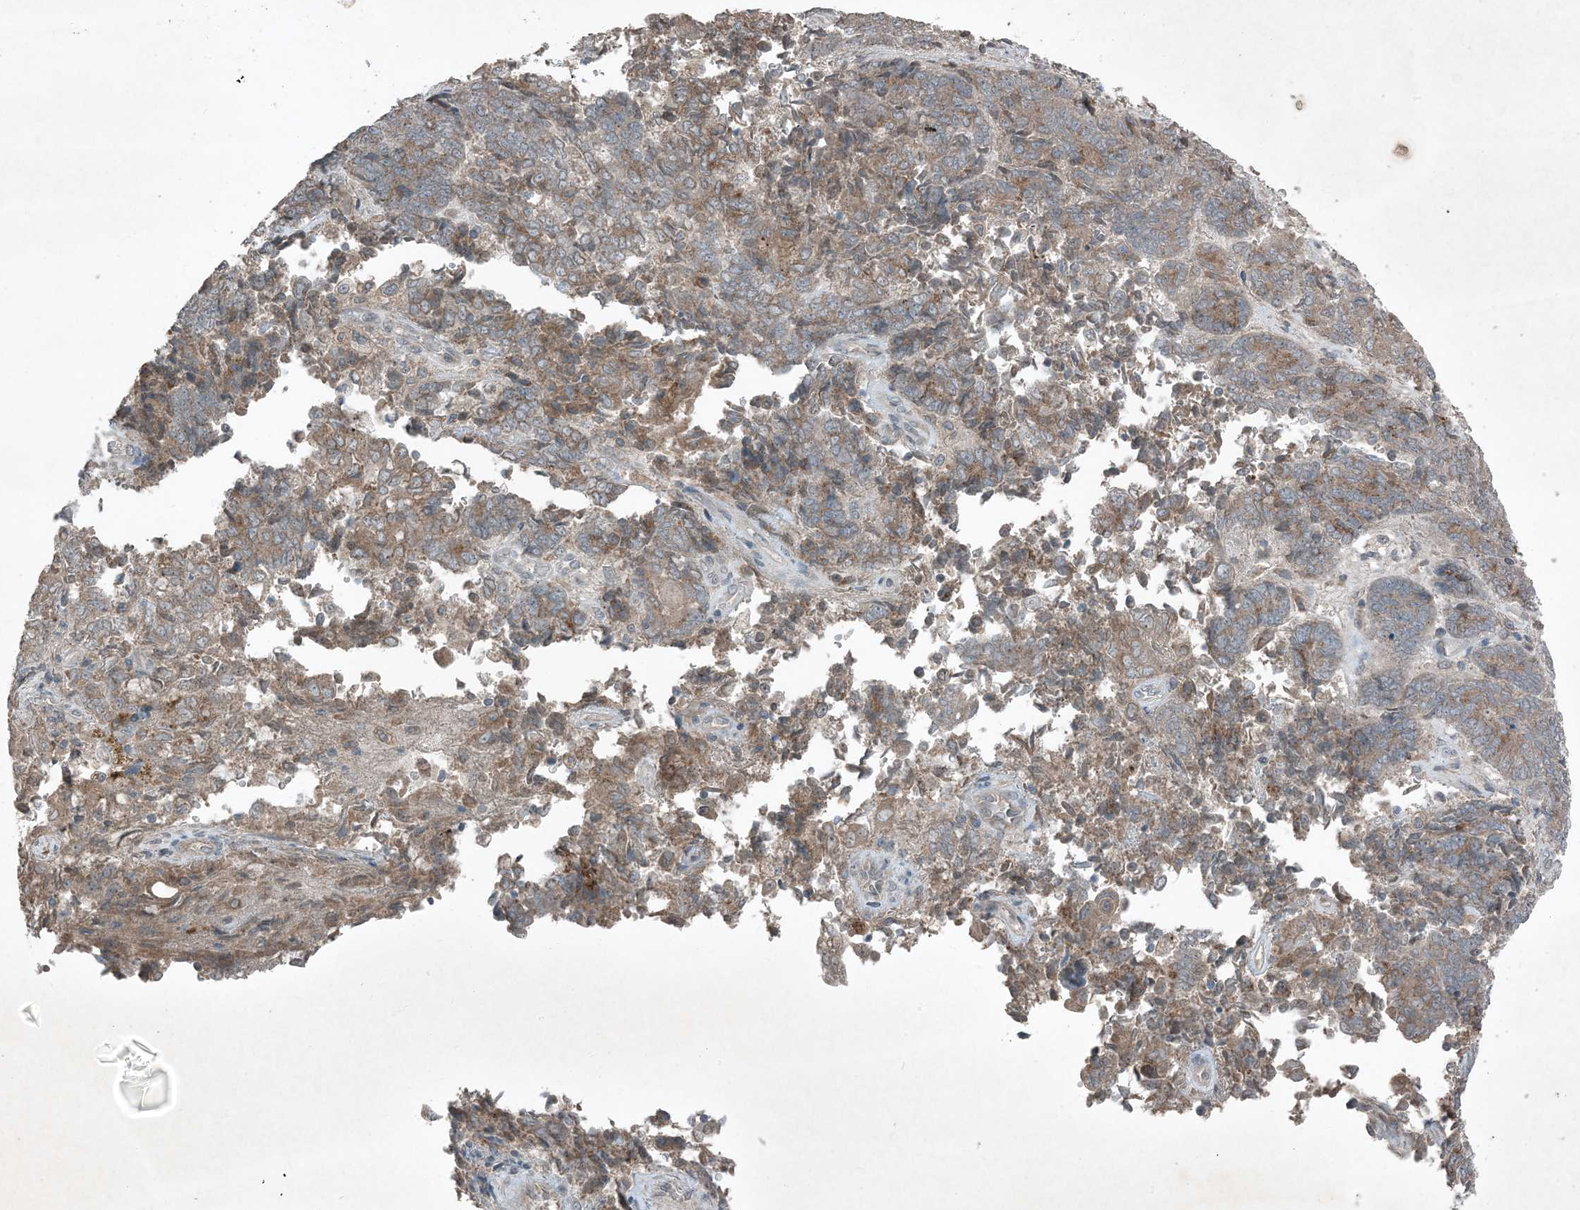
{"staining": {"intensity": "weak", "quantity": ">75%", "location": "cytoplasmic/membranous"}, "tissue": "endometrial cancer", "cell_type": "Tumor cells", "image_type": "cancer", "snomed": [{"axis": "morphology", "description": "Adenocarcinoma, NOS"}, {"axis": "topography", "description": "Endometrium"}], "caption": "Protein staining by IHC displays weak cytoplasmic/membranous expression in about >75% of tumor cells in adenocarcinoma (endometrial).", "gene": "MDN1", "patient": {"sex": "female", "age": 80}}